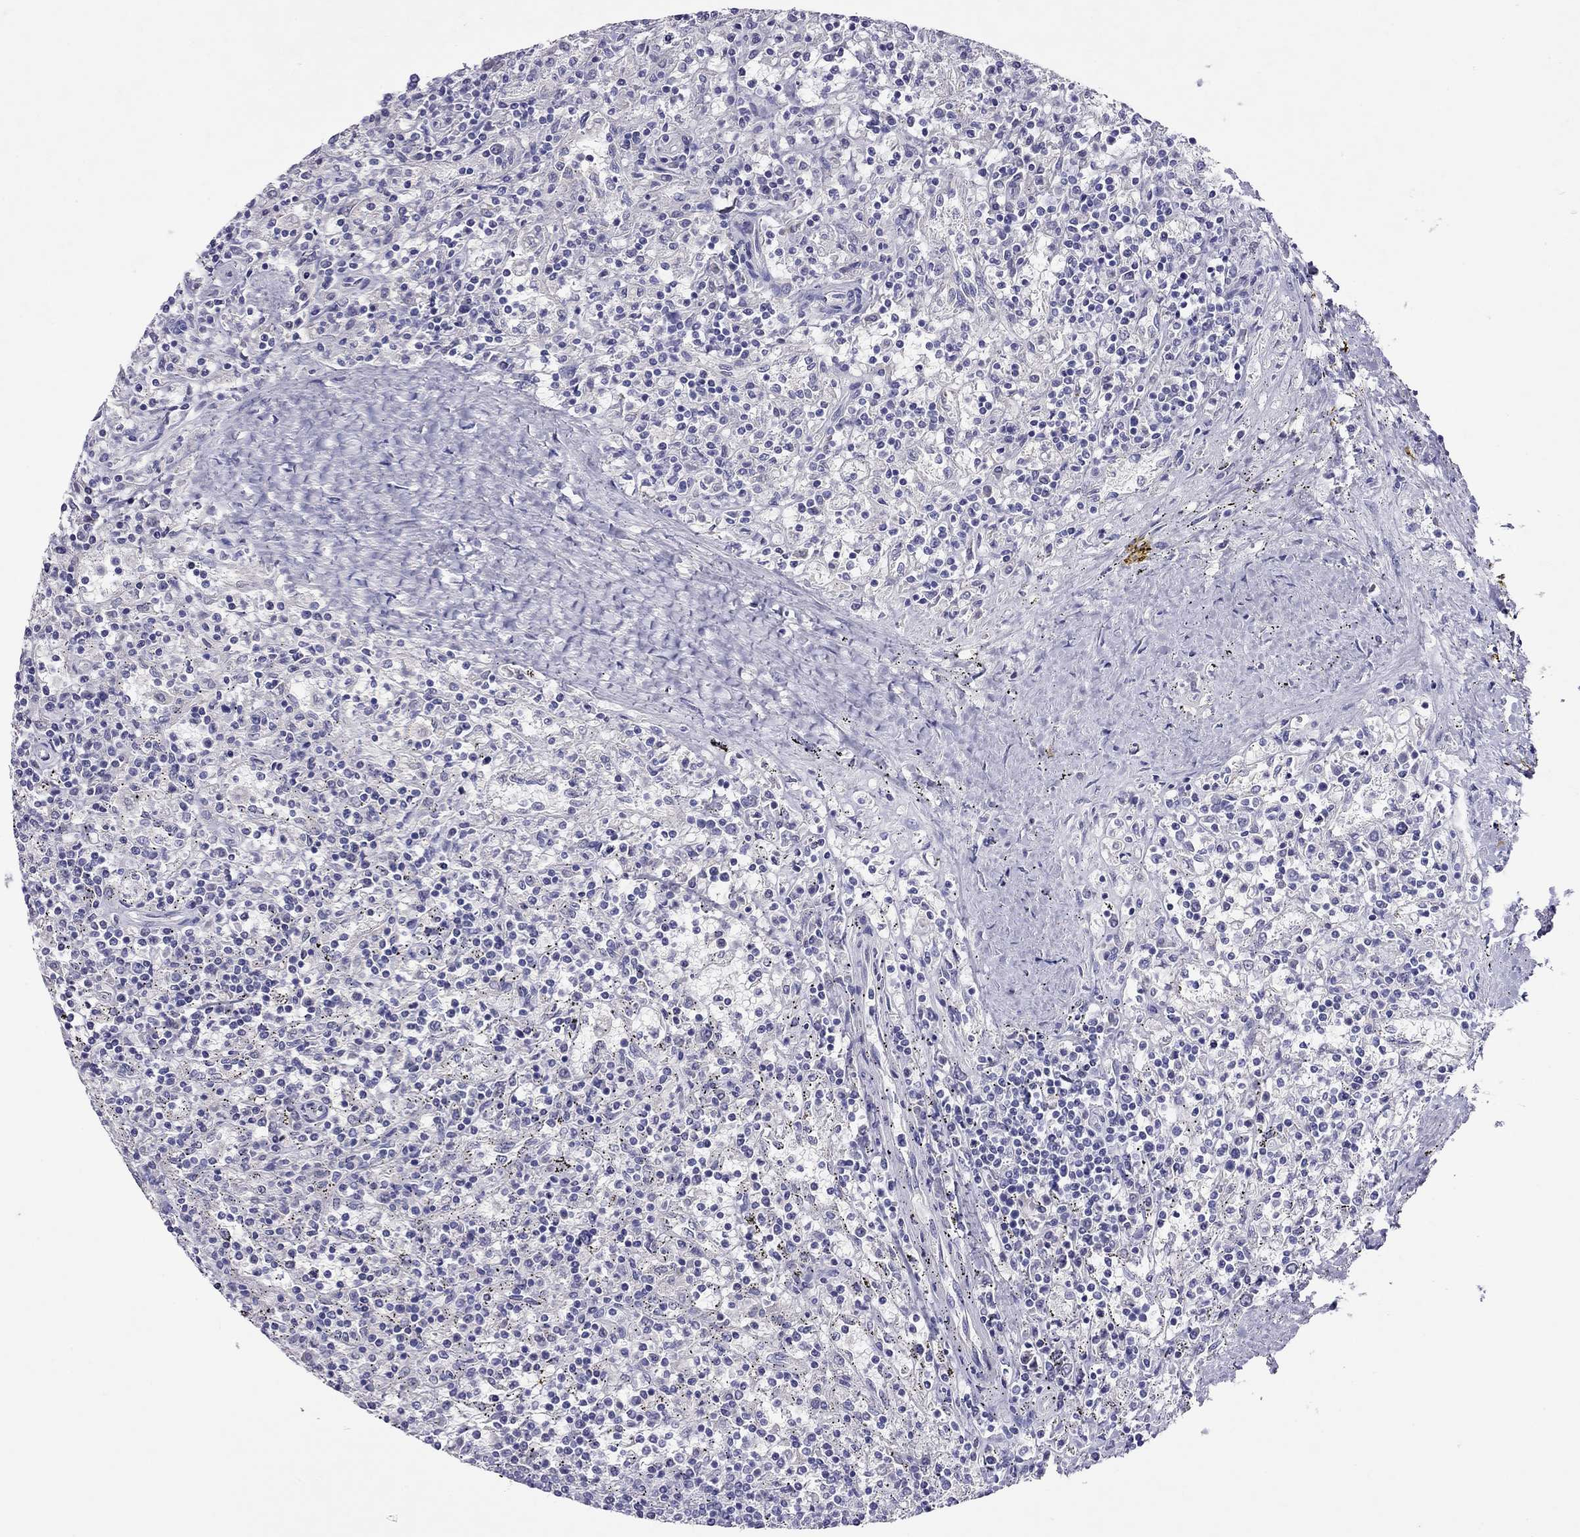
{"staining": {"intensity": "negative", "quantity": "none", "location": "none"}, "tissue": "lymphoma", "cell_type": "Tumor cells", "image_type": "cancer", "snomed": [{"axis": "morphology", "description": "Malignant lymphoma, non-Hodgkin's type, Low grade"}, {"axis": "topography", "description": "Spleen"}], "caption": "A high-resolution image shows immunohistochemistry staining of lymphoma, which displays no significant staining in tumor cells.", "gene": "CAPNS2", "patient": {"sex": "male", "age": 62}}